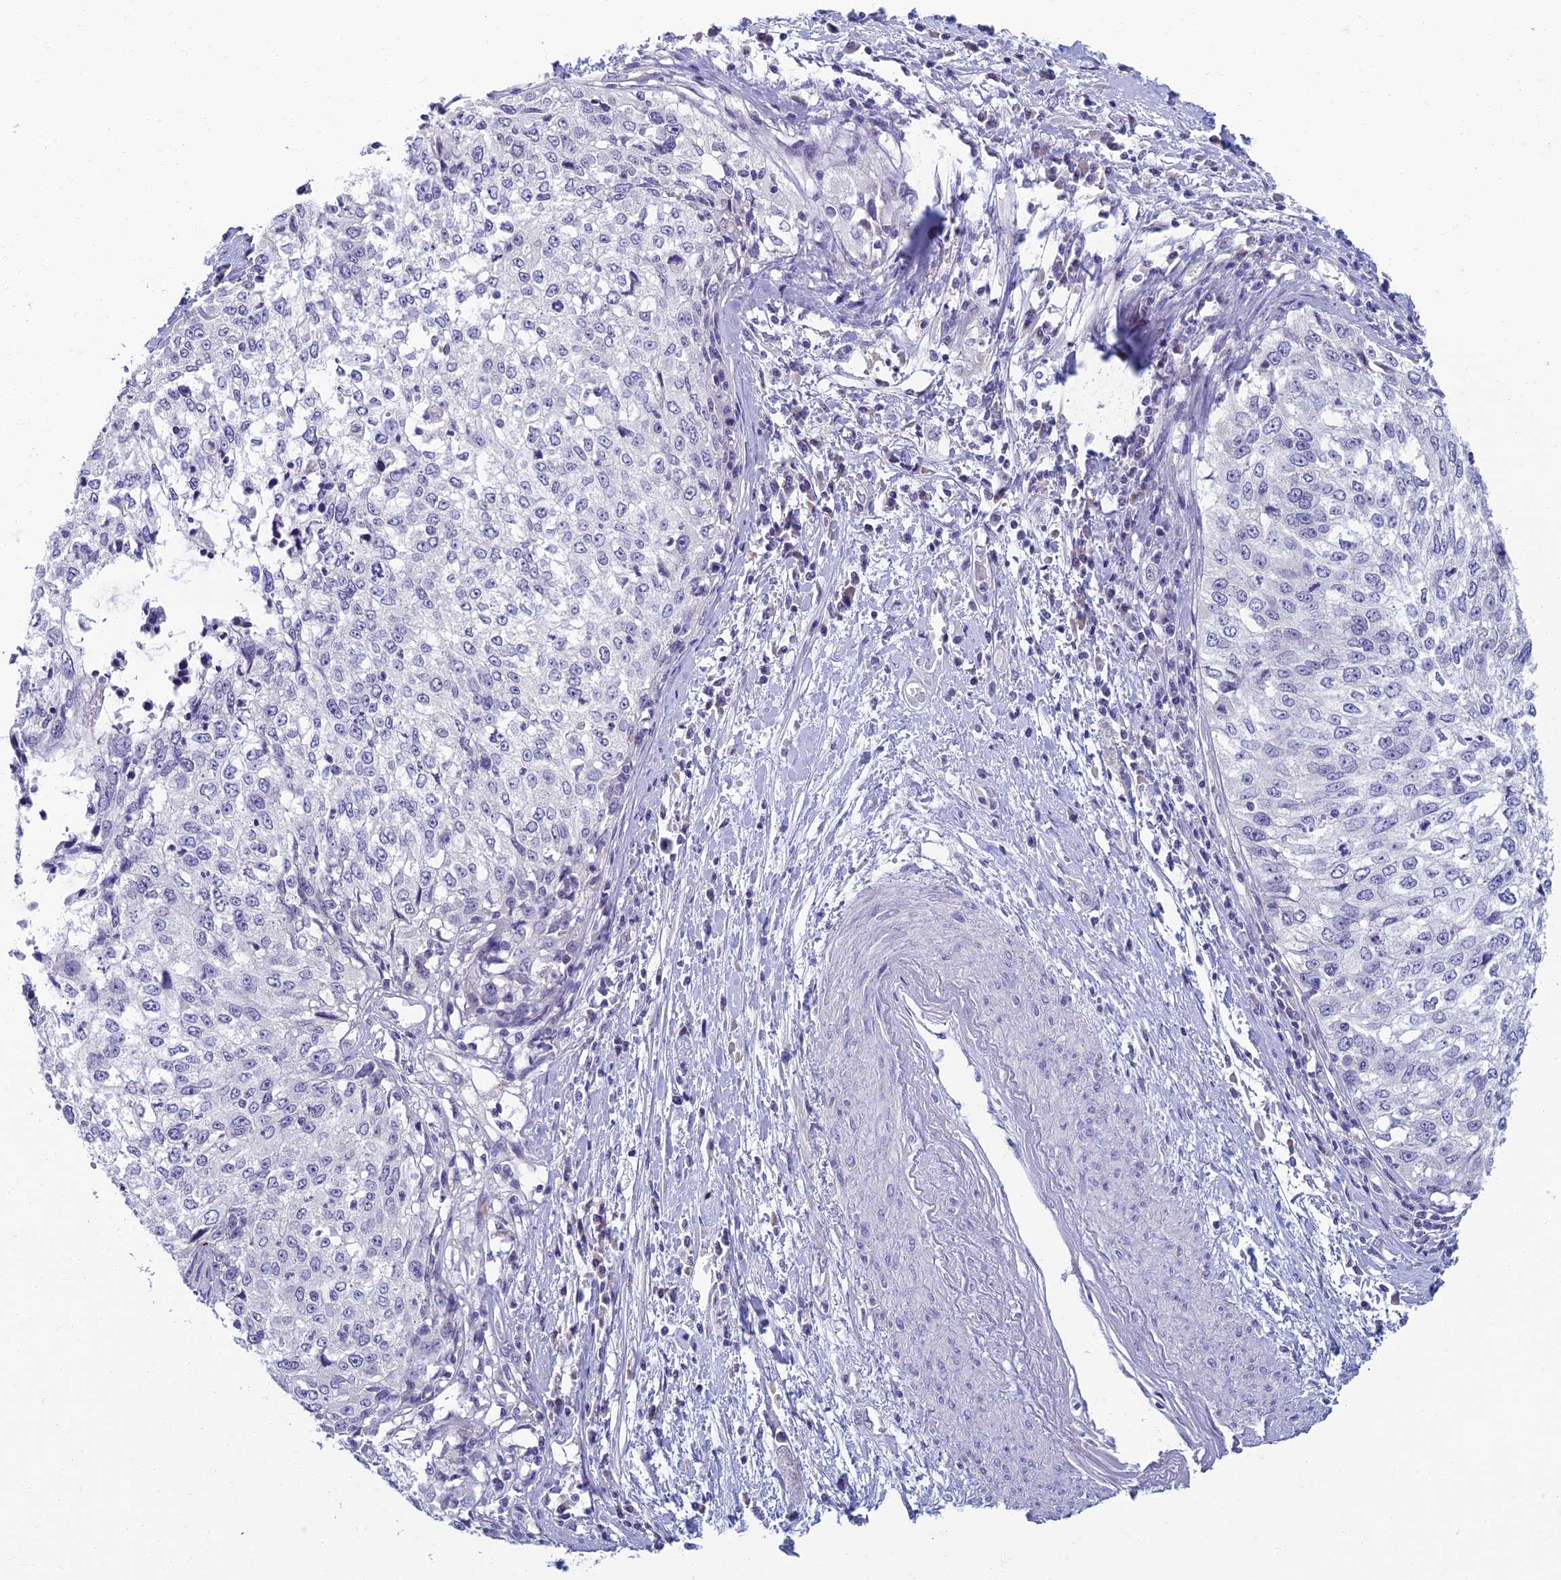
{"staining": {"intensity": "negative", "quantity": "none", "location": "none"}, "tissue": "cervical cancer", "cell_type": "Tumor cells", "image_type": "cancer", "snomed": [{"axis": "morphology", "description": "Squamous cell carcinoma, NOS"}, {"axis": "topography", "description": "Cervix"}], "caption": "IHC image of neoplastic tissue: human cervical cancer (squamous cell carcinoma) stained with DAB (3,3'-diaminobenzidine) exhibits no significant protein staining in tumor cells.", "gene": "SLC25A41", "patient": {"sex": "female", "age": 57}}